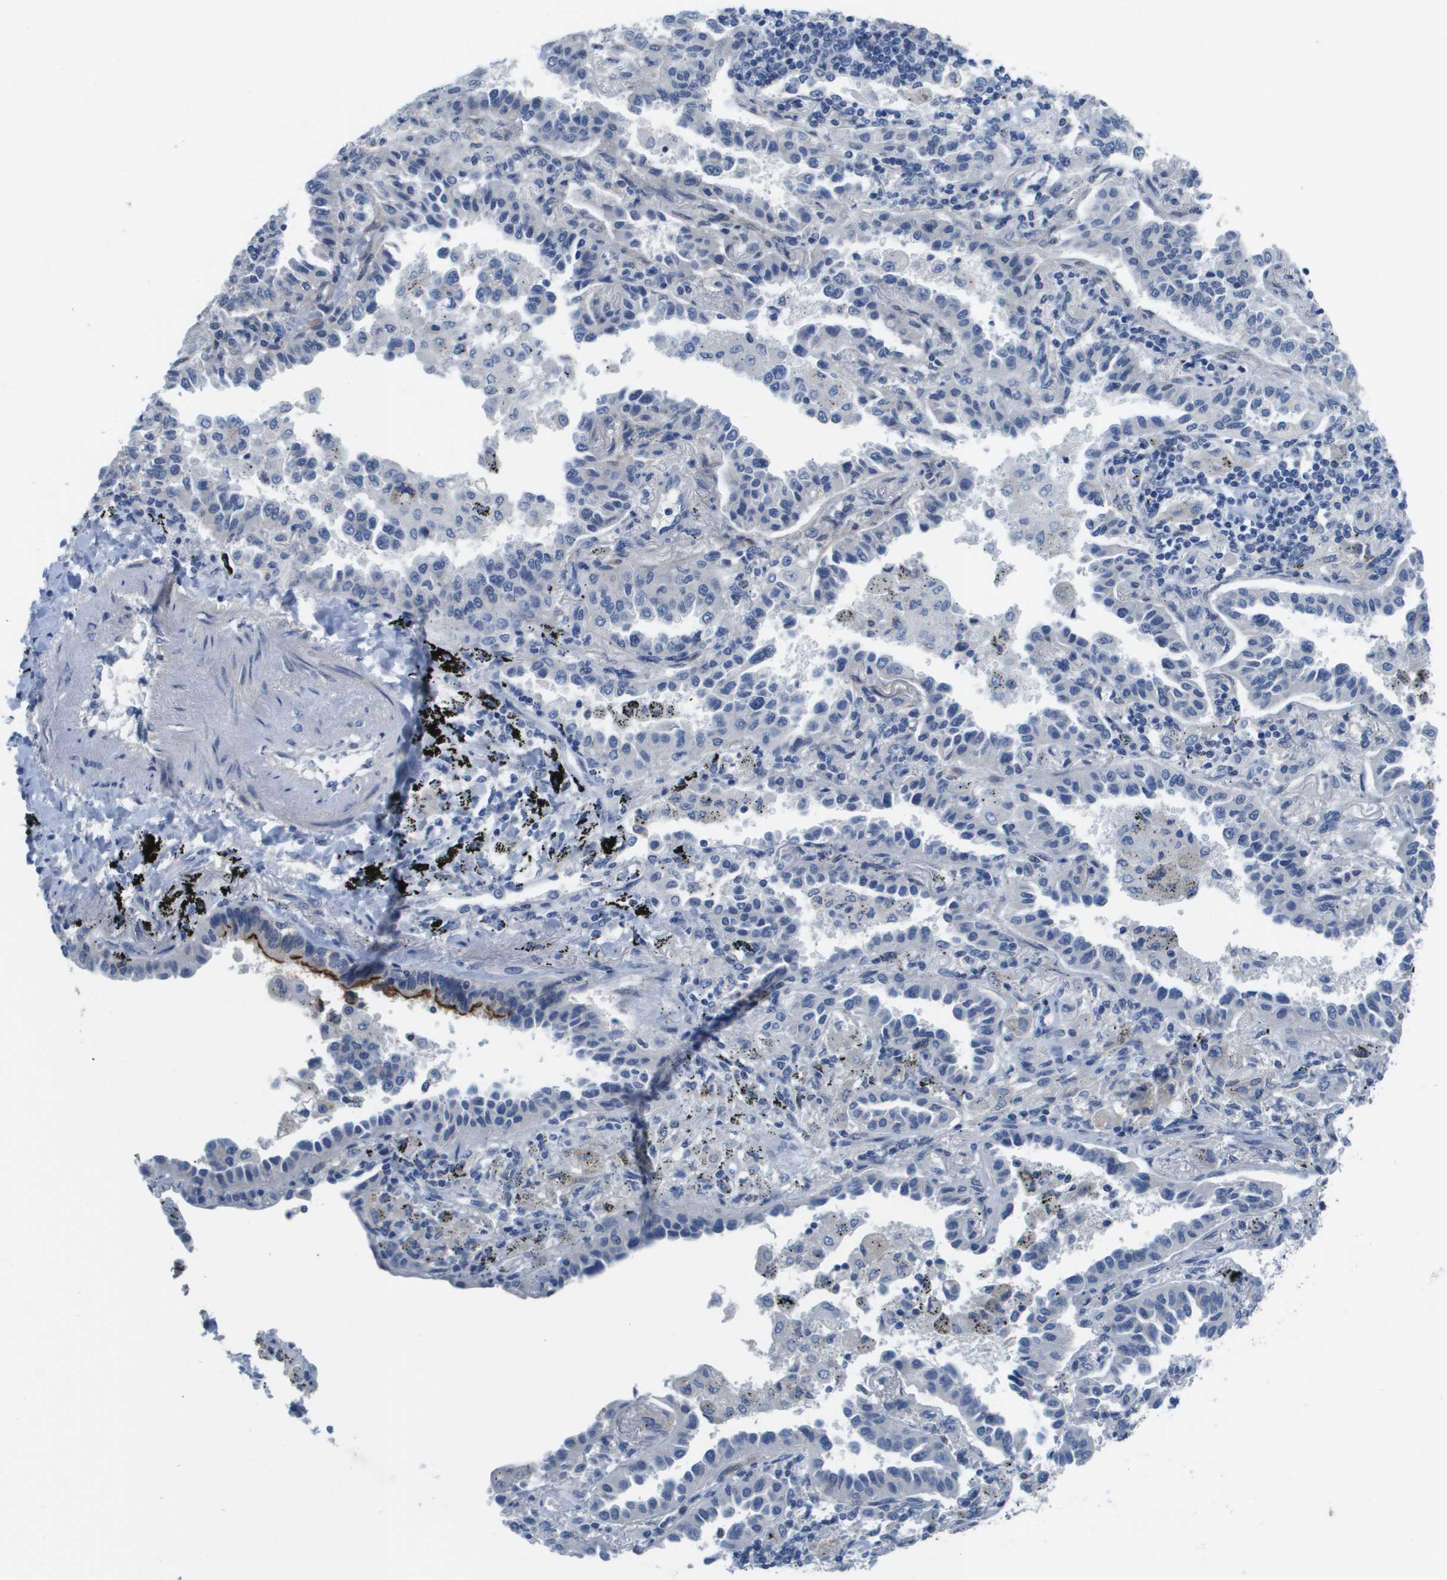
{"staining": {"intensity": "negative", "quantity": "none", "location": "none"}, "tissue": "lung cancer", "cell_type": "Tumor cells", "image_type": "cancer", "snomed": [{"axis": "morphology", "description": "Normal tissue, NOS"}, {"axis": "morphology", "description": "Adenocarcinoma, NOS"}, {"axis": "topography", "description": "Lung"}], "caption": "Lung adenocarcinoma was stained to show a protein in brown. There is no significant staining in tumor cells.", "gene": "NCS1", "patient": {"sex": "male", "age": 59}}